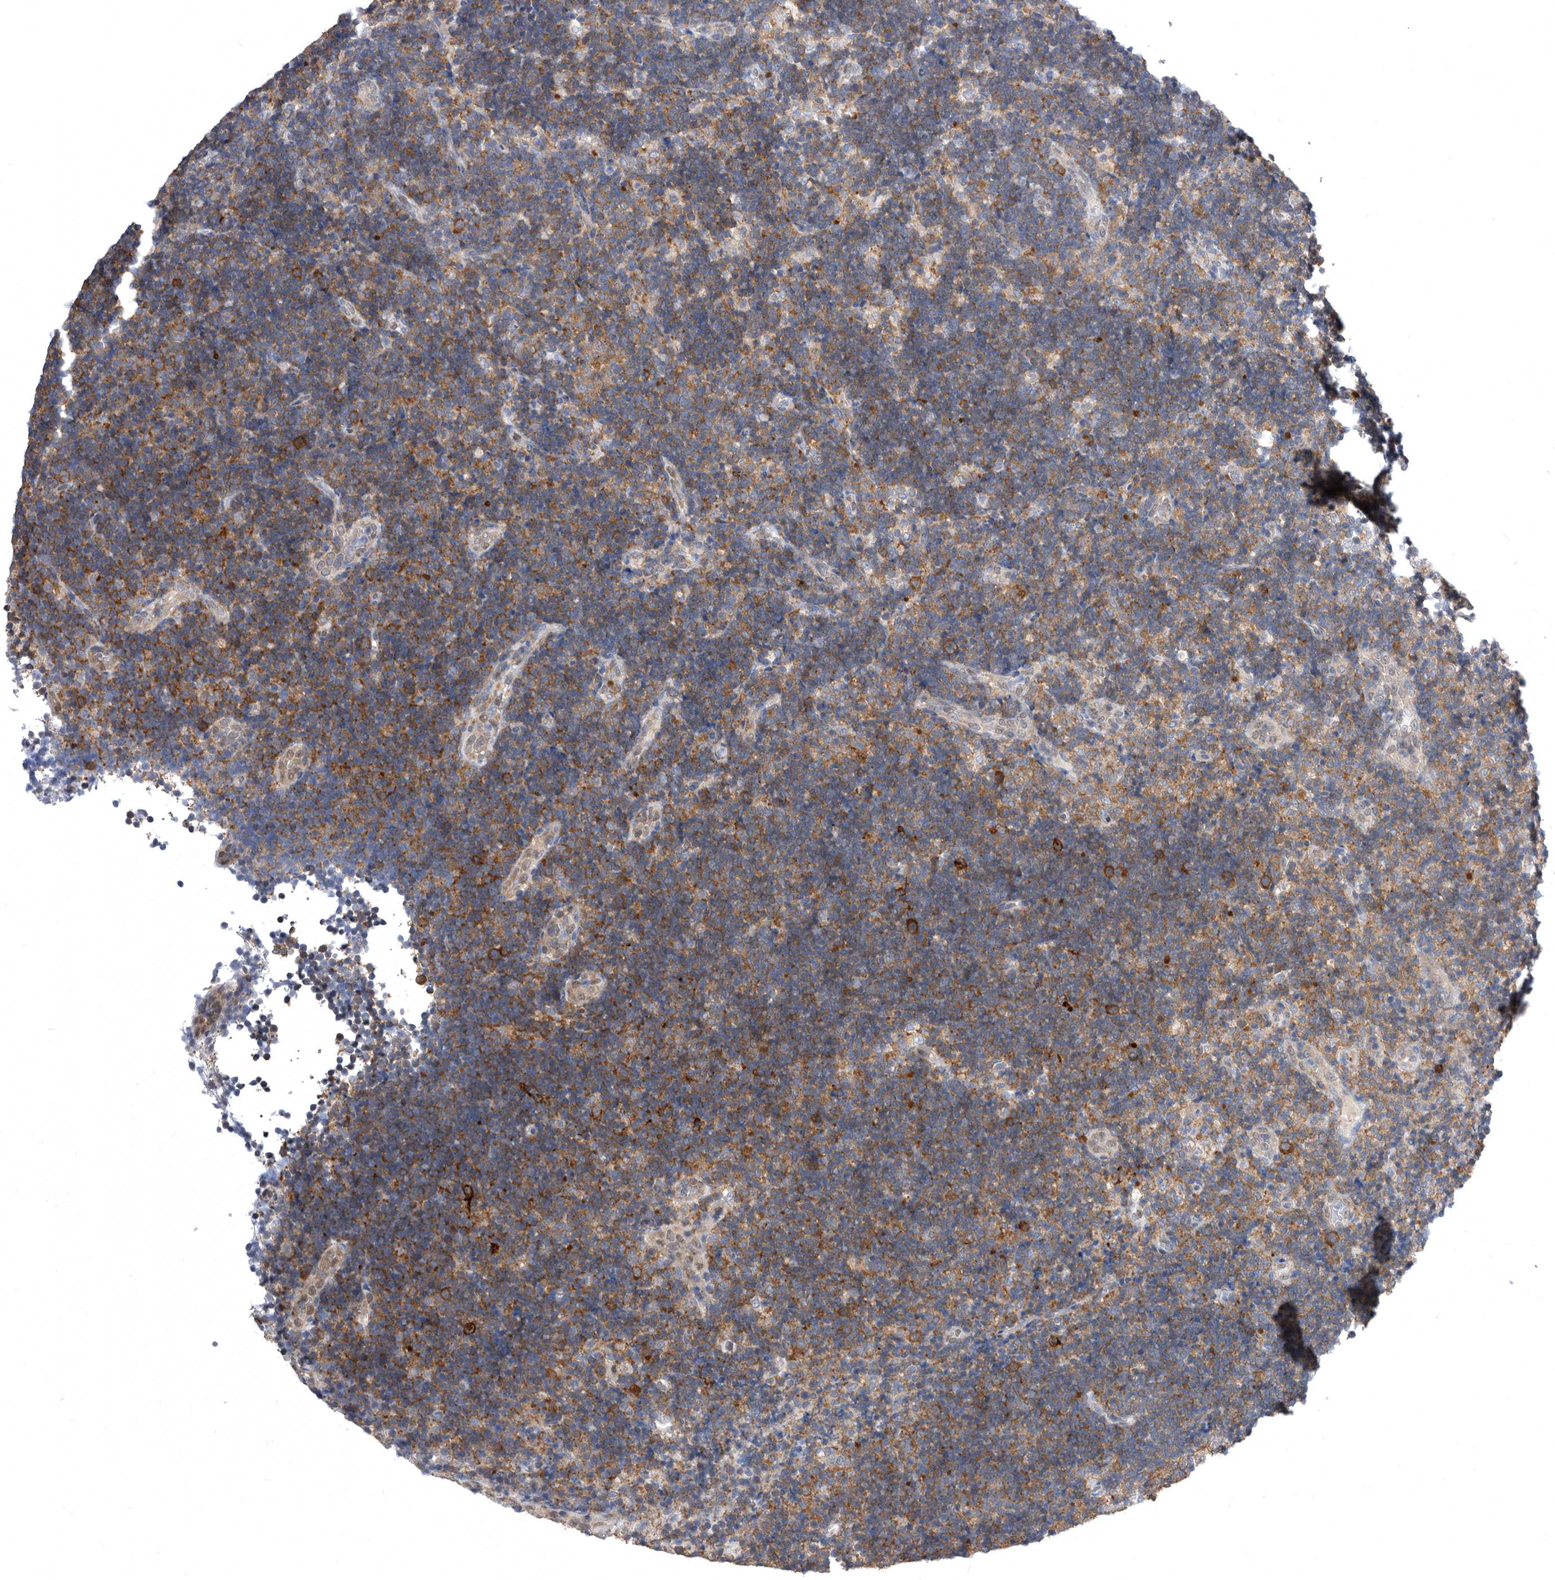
{"staining": {"intensity": "moderate", "quantity": "25%-75%", "location": "cytoplasmic/membranous"}, "tissue": "lymph node", "cell_type": "Germinal center cells", "image_type": "normal", "snomed": [{"axis": "morphology", "description": "Normal tissue, NOS"}, {"axis": "topography", "description": "Lymph node"}], "caption": "Lymph node stained with DAB immunohistochemistry (IHC) displays medium levels of moderate cytoplasmic/membranous staining in about 25%-75% of germinal center cells.", "gene": "CCT4", "patient": {"sex": "female", "age": 22}}